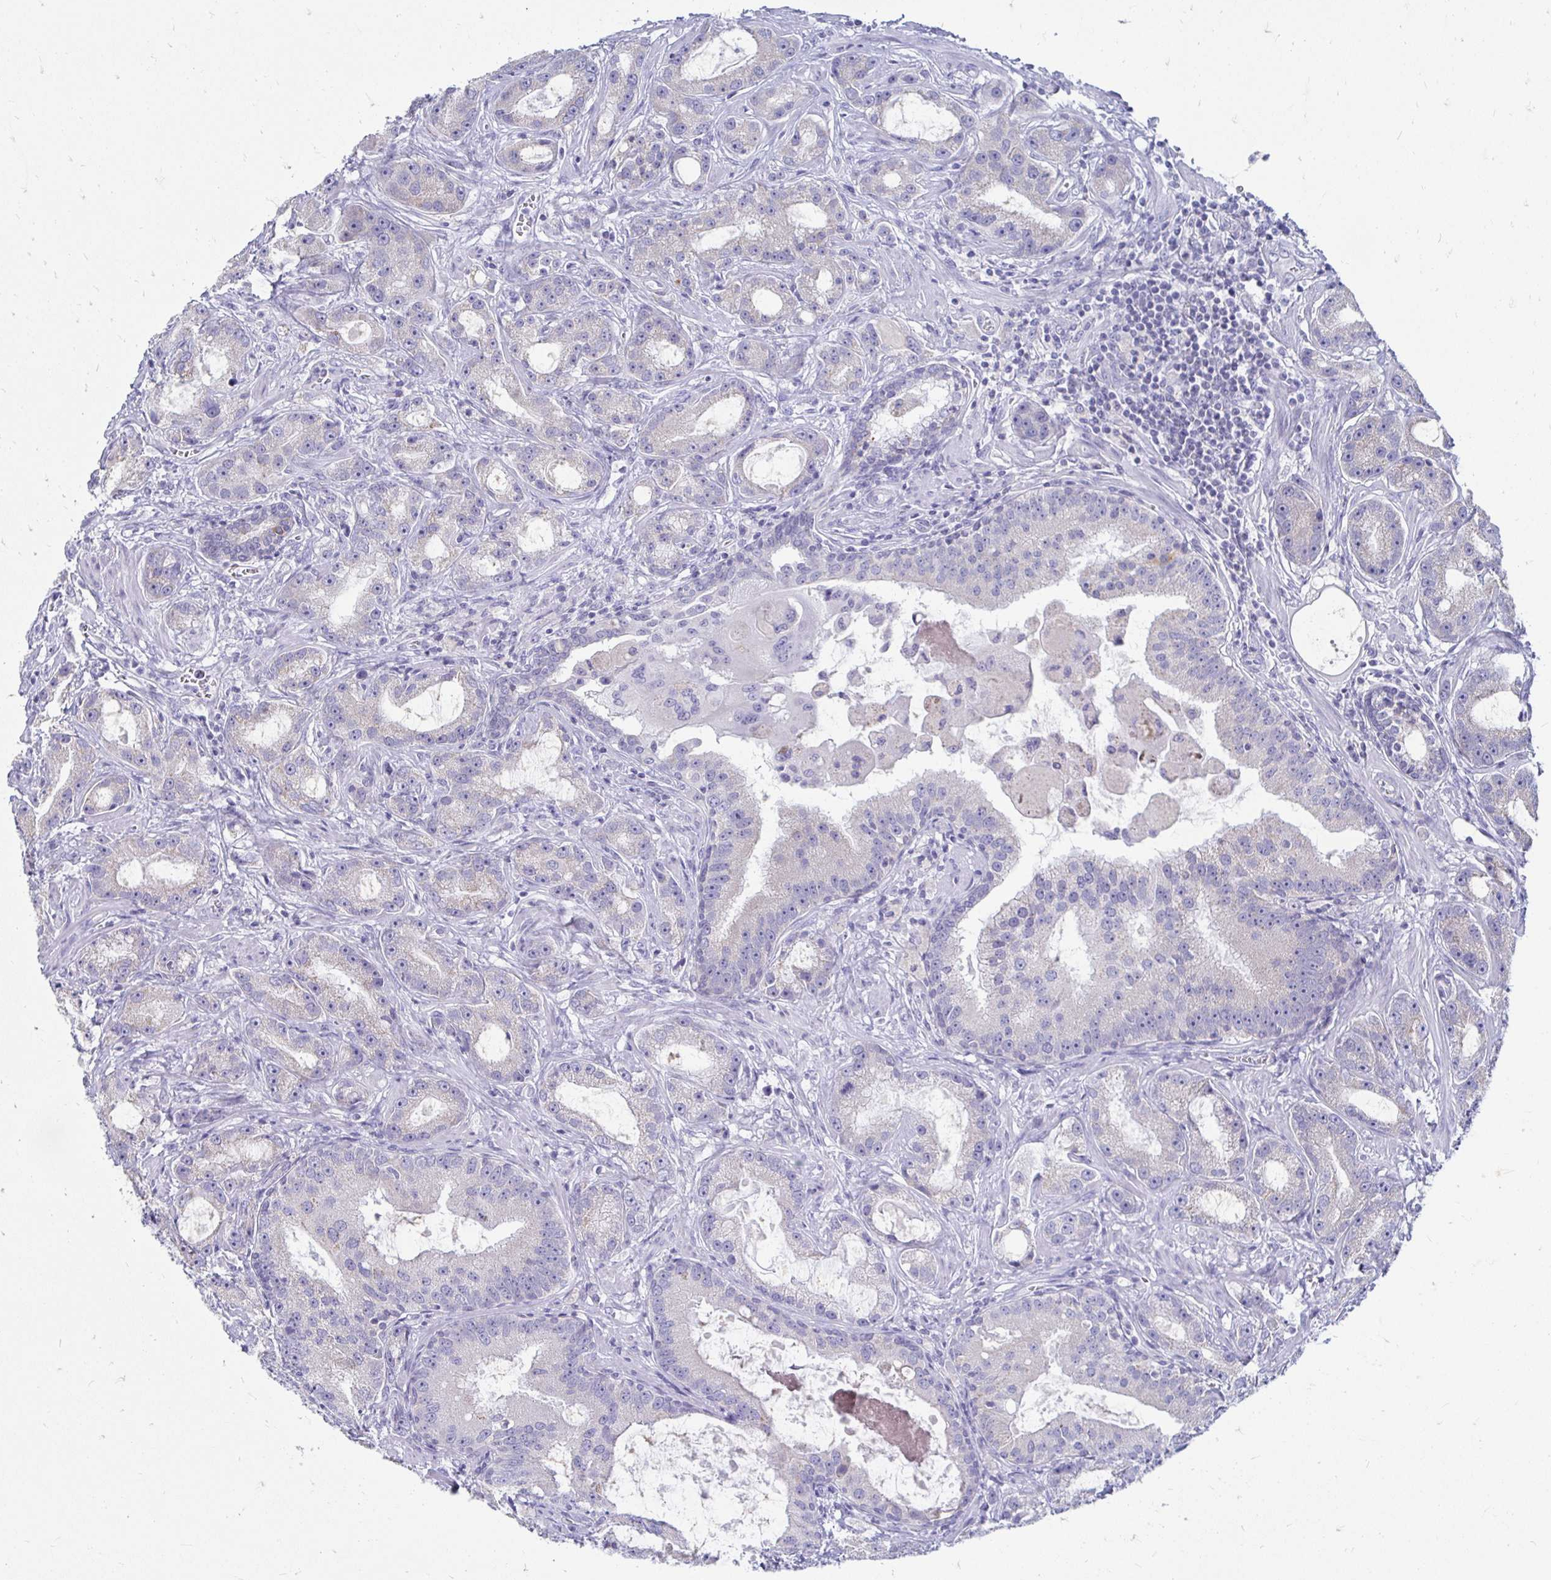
{"staining": {"intensity": "negative", "quantity": "none", "location": "none"}, "tissue": "prostate cancer", "cell_type": "Tumor cells", "image_type": "cancer", "snomed": [{"axis": "morphology", "description": "Adenocarcinoma, High grade"}, {"axis": "topography", "description": "Prostate"}], "caption": "Tumor cells are negative for brown protein staining in adenocarcinoma (high-grade) (prostate).", "gene": "PEG10", "patient": {"sex": "male", "age": 65}}